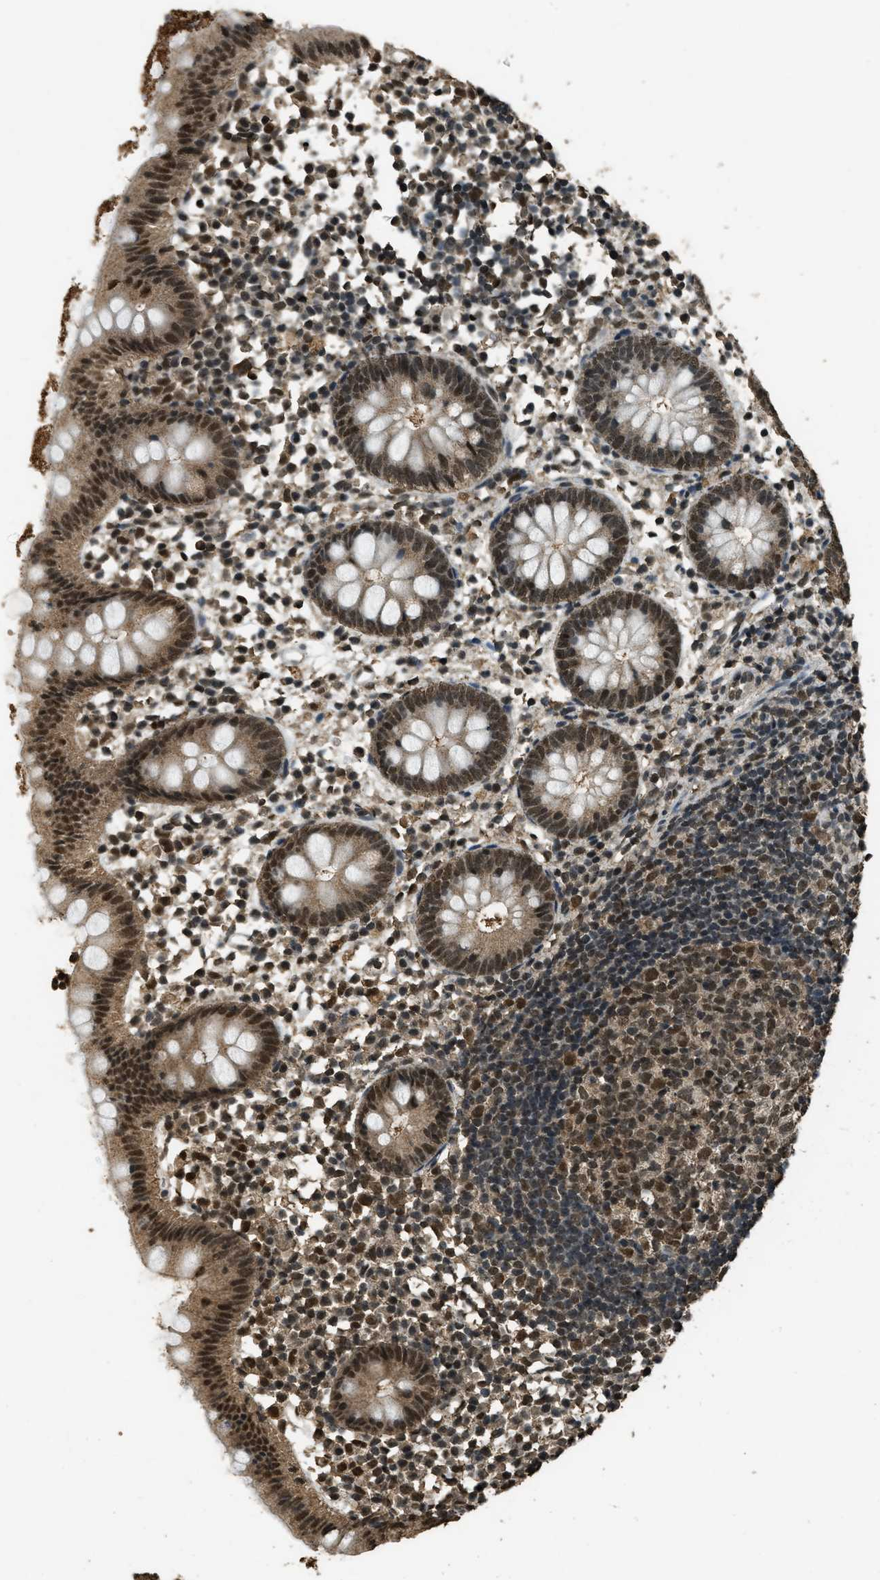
{"staining": {"intensity": "strong", "quantity": ">75%", "location": "nuclear"}, "tissue": "appendix", "cell_type": "Glandular cells", "image_type": "normal", "snomed": [{"axis": "morphology", "description": "Normal tissue, NOS"}, {"axis": "topography", "description": "Appendix"}], "caption": "The photomicrograph demonstrates immunohistochemical staining of benign appendix. There is strong nuclear positivity is identified in about >75% of glandular cells.", "gene": "MYB", "patient": {"sex": "female", "age": 20}}